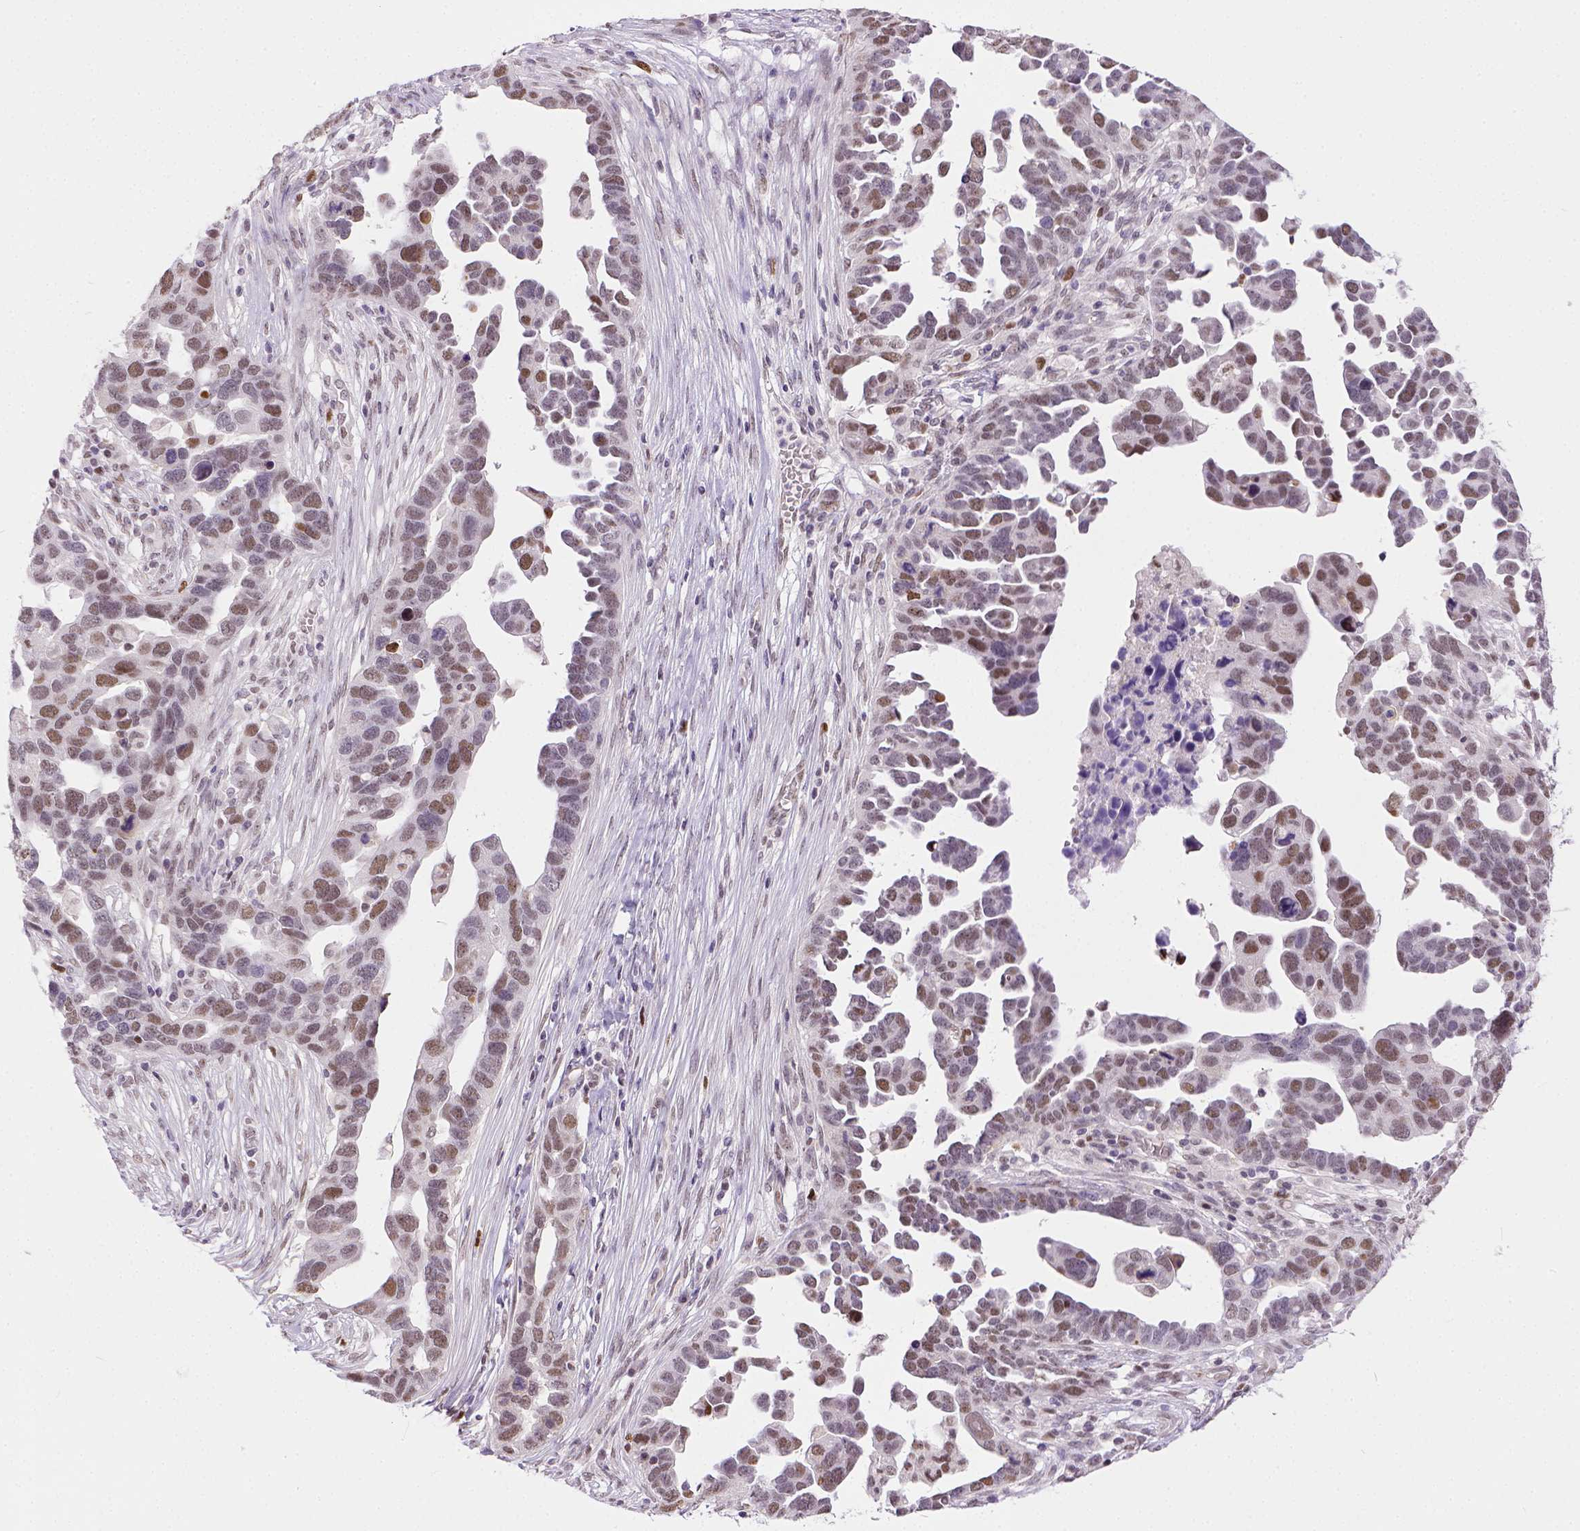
{"staining": {"intensity": "moderate", "quantity": "25%-75%", "location": "nuclear"}, "tissue": "ovarian cancer", "cell_type": "Tumor cells", "image_type": "cancer", "snomed": [{"axis": "morphology", "description": "Cystadenocarcinoma, serous, NOS"}, {"axis": "topography", "description": "Ovary"}], "caption": "Protein positivity by immunohistochemistry (IHC) reveals moderate nuclear positivity in approximately 25%-75% of tumor cells in ovarian cancer (serous cystadenocarcinoma).", "gene": "ERCC1", "patient": {"sex": "female", "age": 54}}